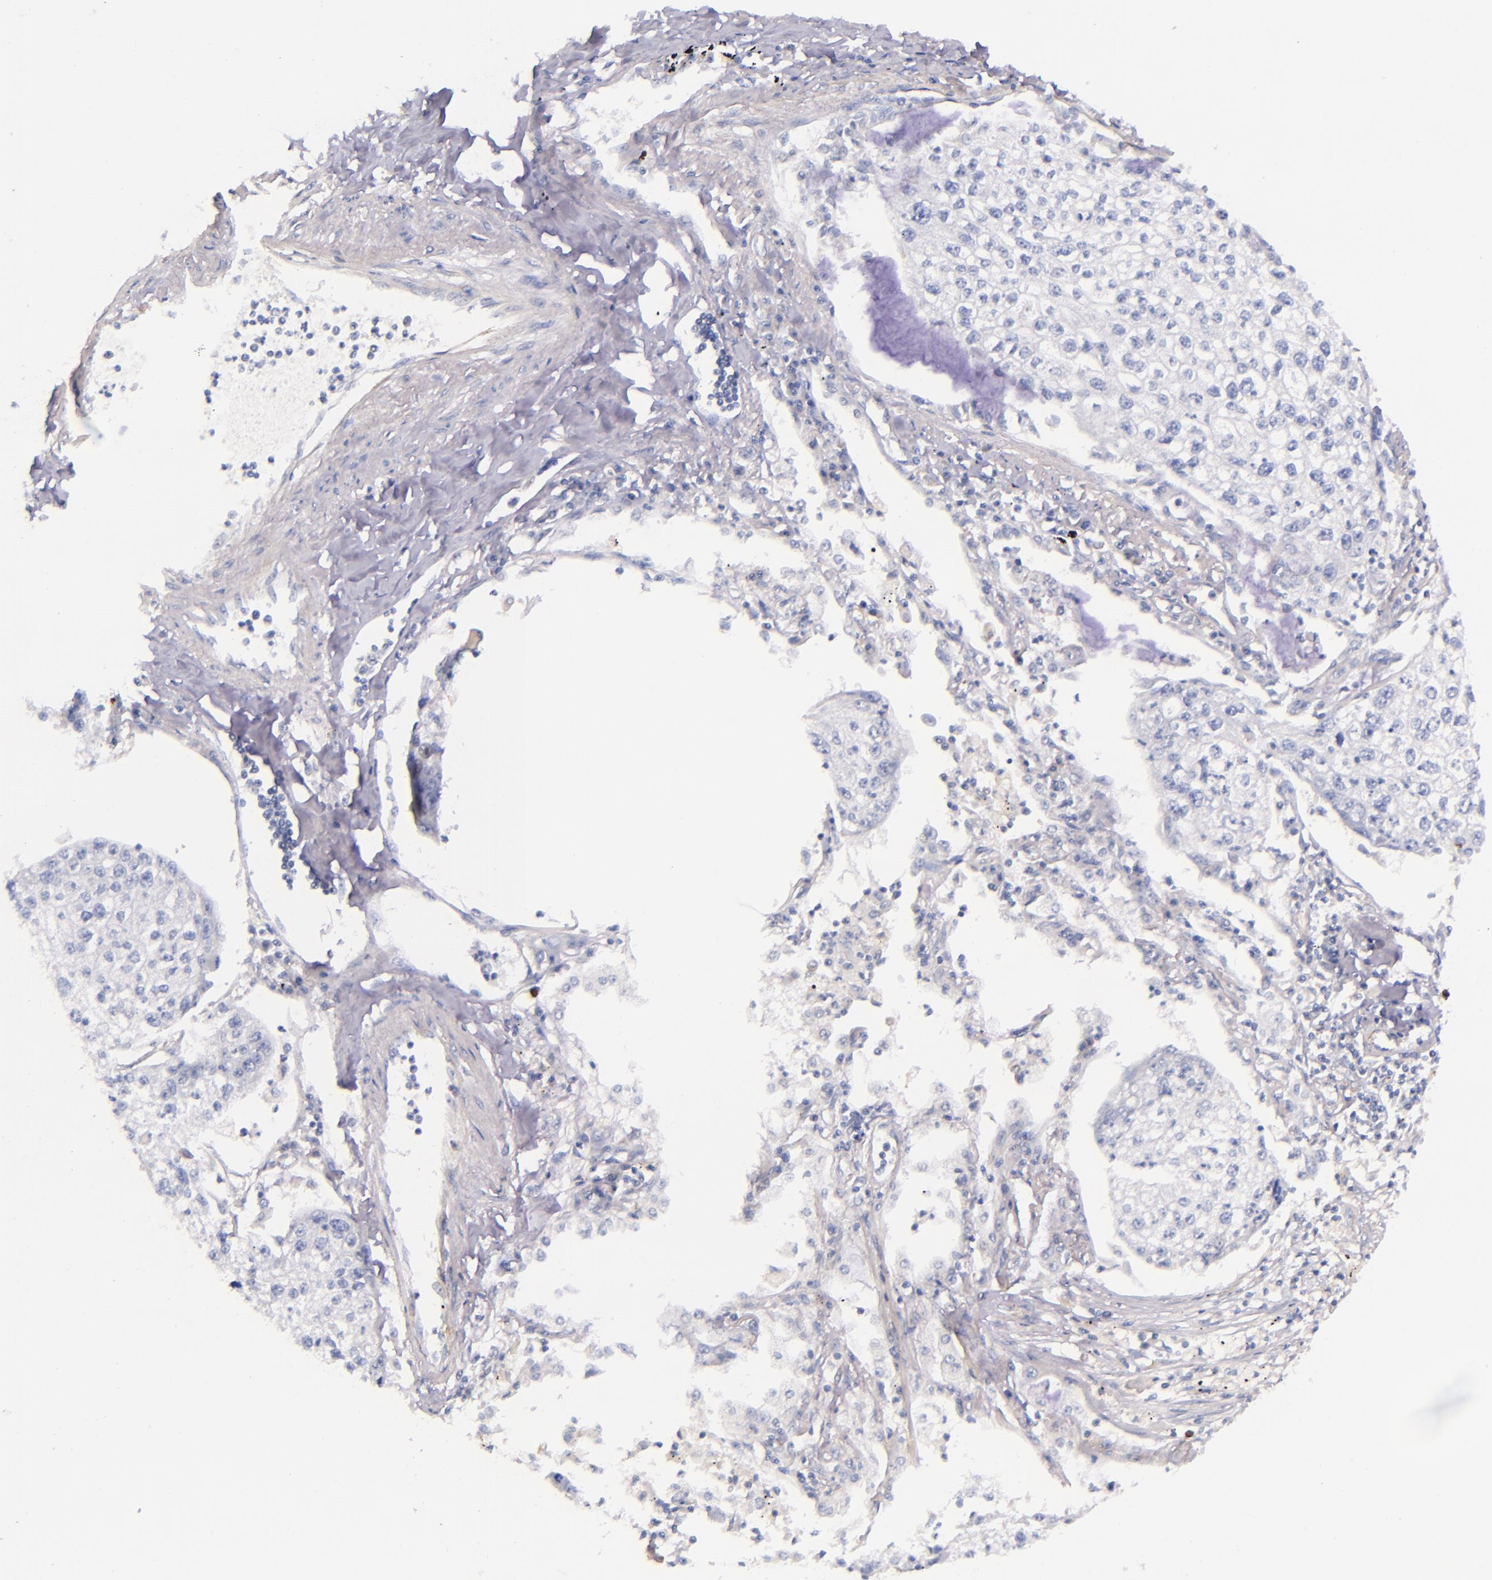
{"staining": {"intensity": "negative", "quantity": "none", "location": "none"}, "tissue": "lung cancer", "cell_type": "Tumor cells", "image_type": "cancer", "snomed": [{"axis": "morphology", "description": "Squamous cell carcinoma, NOS"}, {"axis": "topography", "description": "Lung"}], "caption": "The histopathology image shows no significant expression in tumor cells of lung squamous cell carcinoma.", "gene": "IDH3G", "patient": {"sex": "male", "age": 75}}